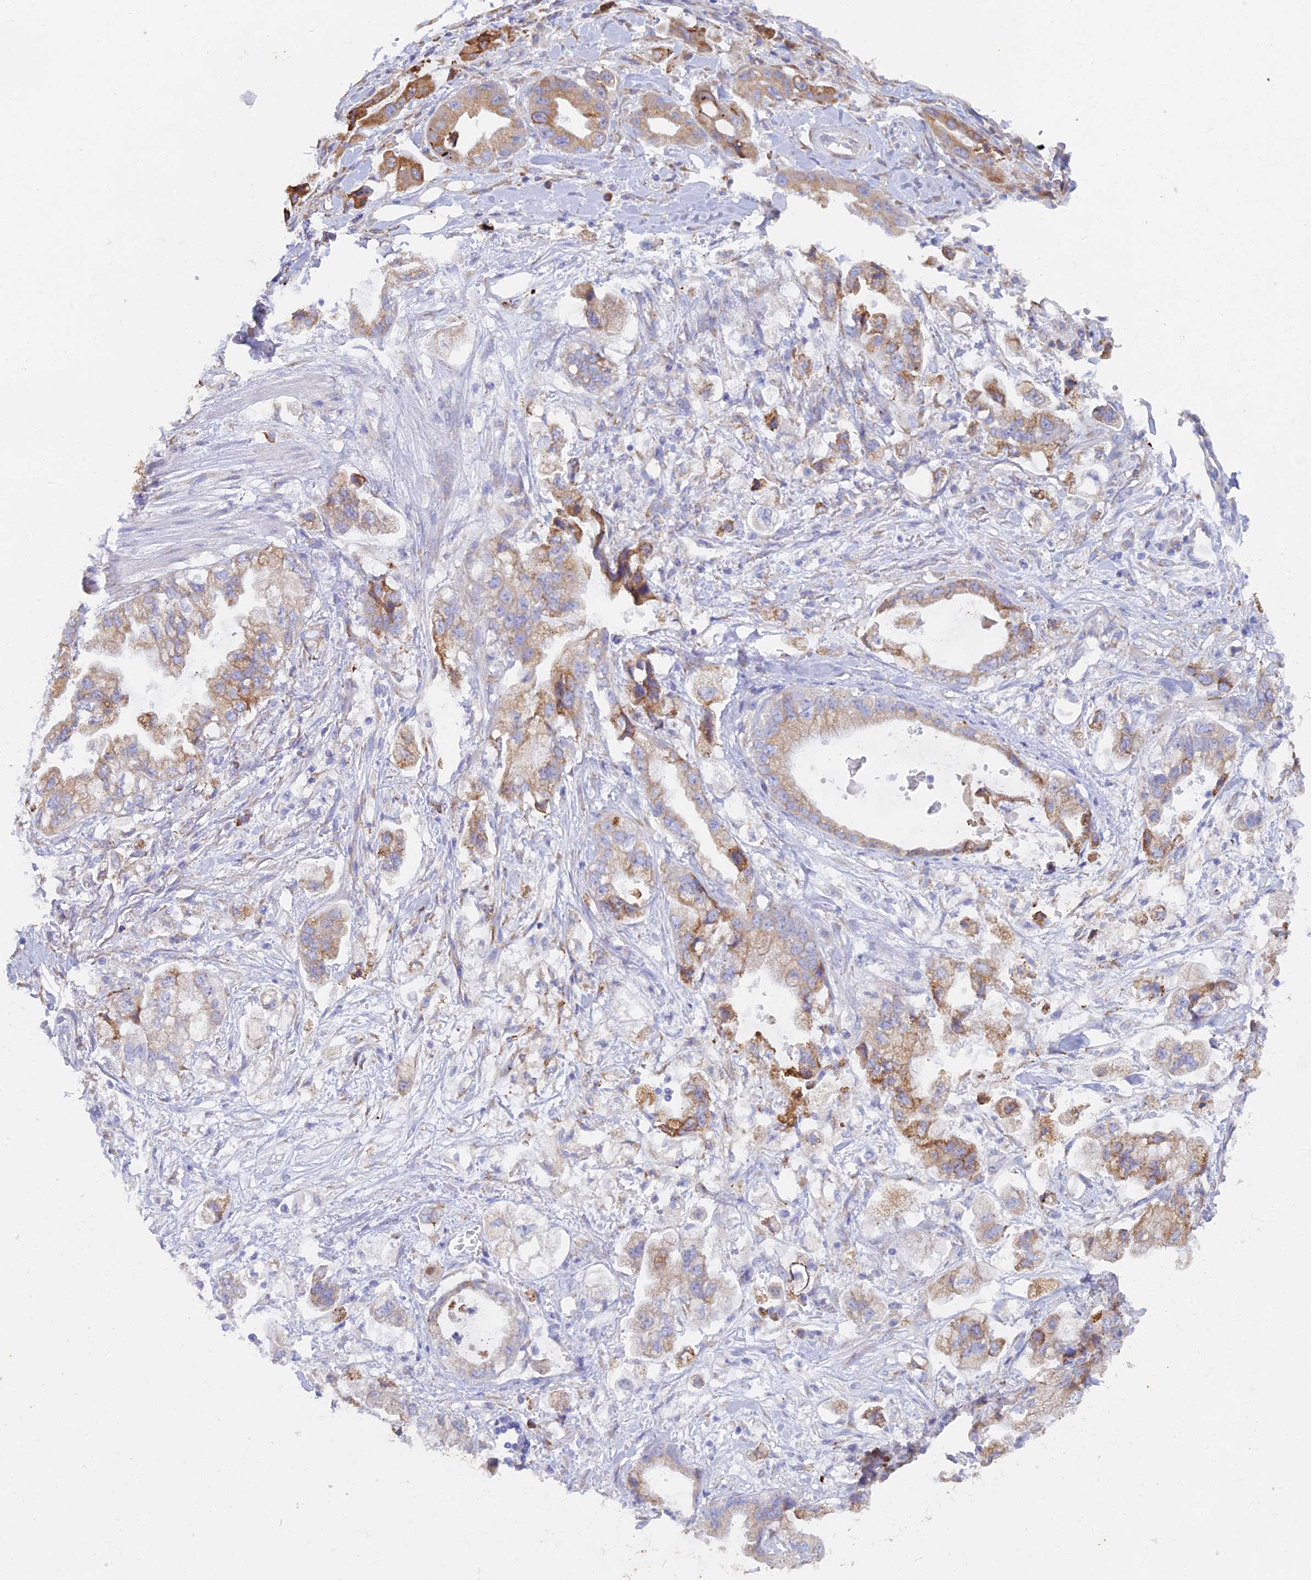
{"staining": {"intensity": "moderate", "quantity": ">75%", "location": "cytoplasmic/membranous"}, "tissue": "stomach cancer", "cell_type": "Tumor cells", "image_type": "cancer", "snomed": [{"axis": "morphology", "description": "Adenocarcinoma, NOS"}, {"axis": "topography", "description": "Stomach"}], "caption": "Stomach adenocarcinoma stained with a protein marker demonstrates moderate staining in tumor cells.", "gene": "WDR35", "patient": {"sex": "male", "age": 62}}